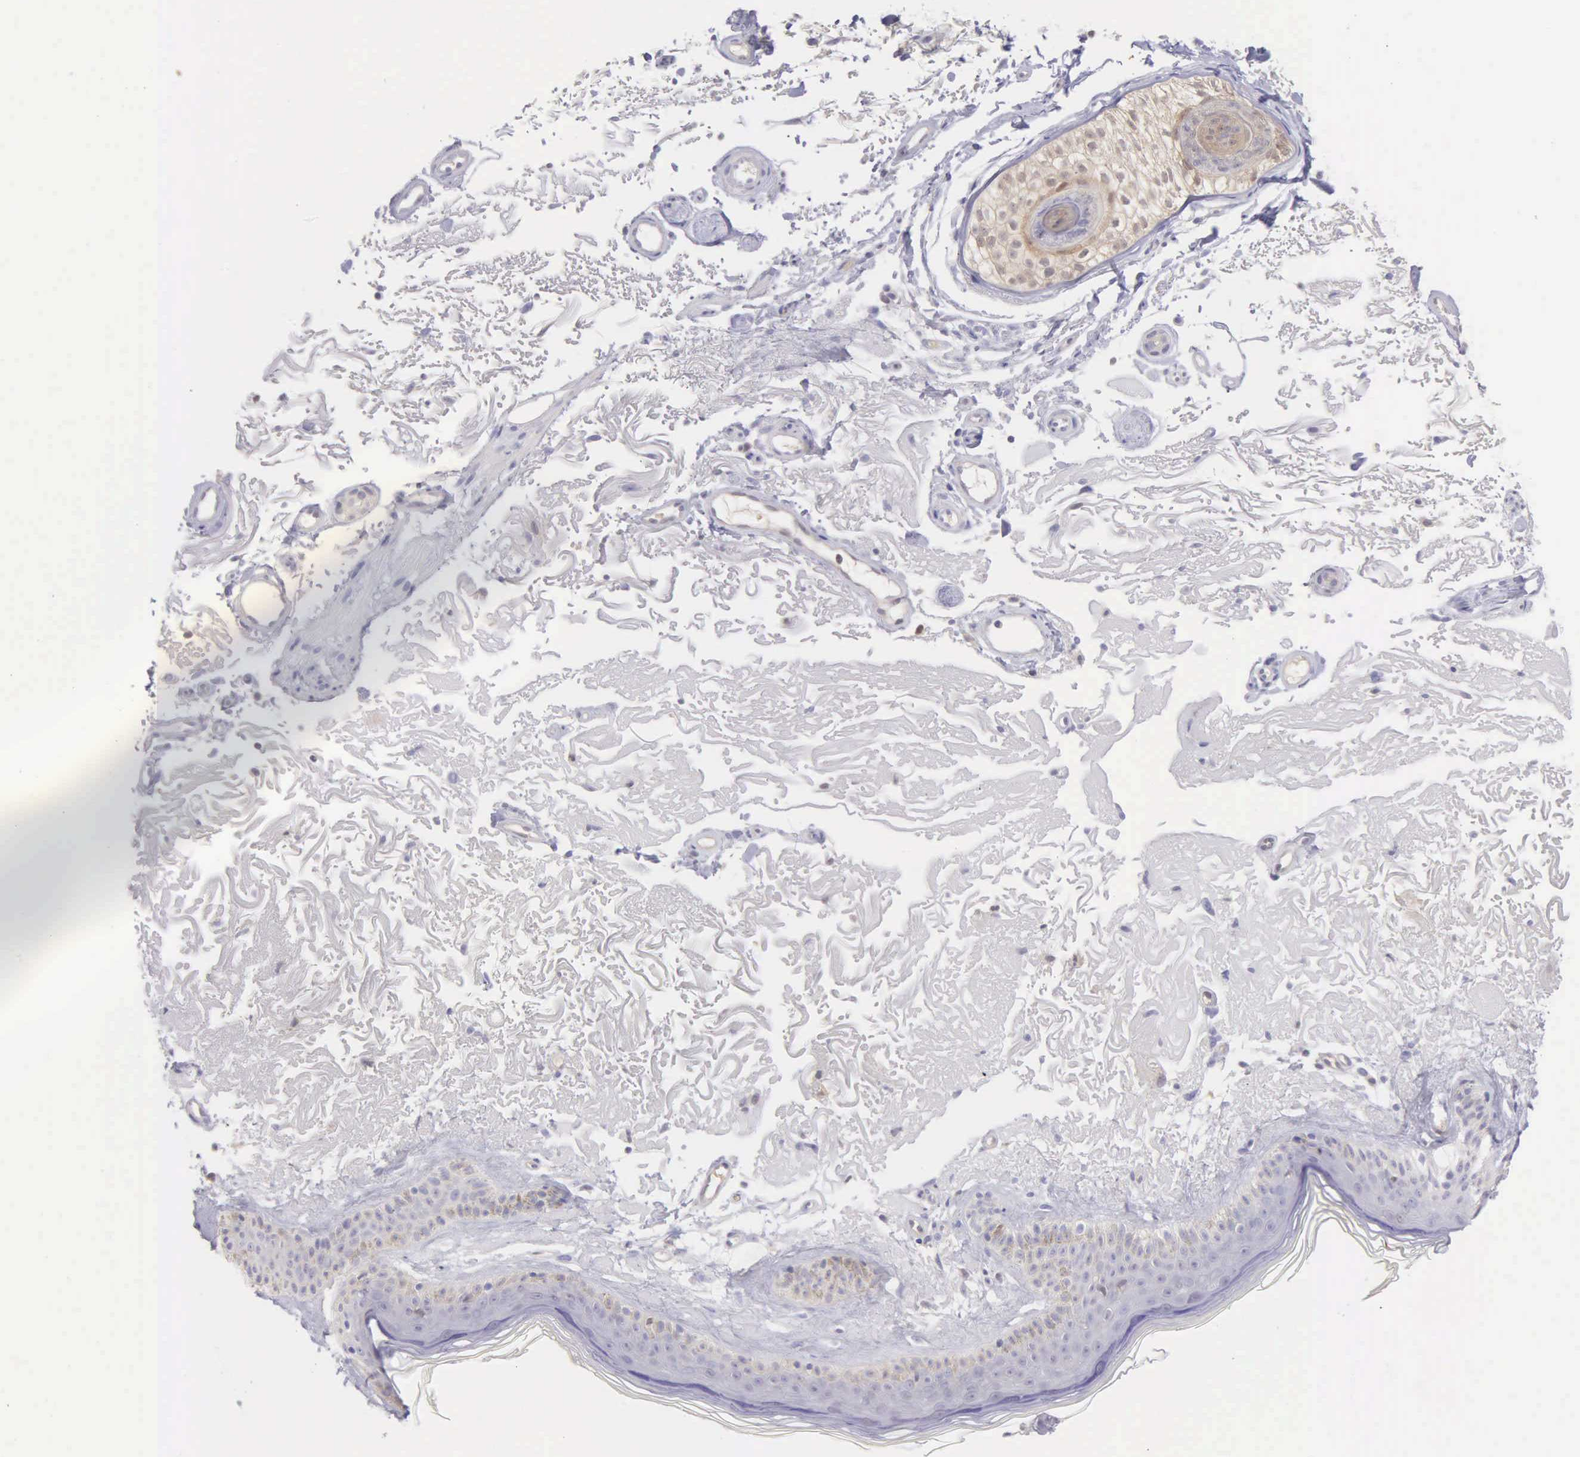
{"staining": {"intensity": "negative", "quantity": "none", "location": "none"}, "tissue": "skin", "cell_type": "Fibroblasts", "image_type": "normal", "snomed": [{"axis": "morphology", "description": "Normal tissue, NOS"}, {"axis": "topography", "description": "Skin"}], "caption": "Immunohistochemical staining of normal skin shows no significant staining in fibroblasts.", "gene": "BID", "patient": {"sex": "female", "age": 90}}